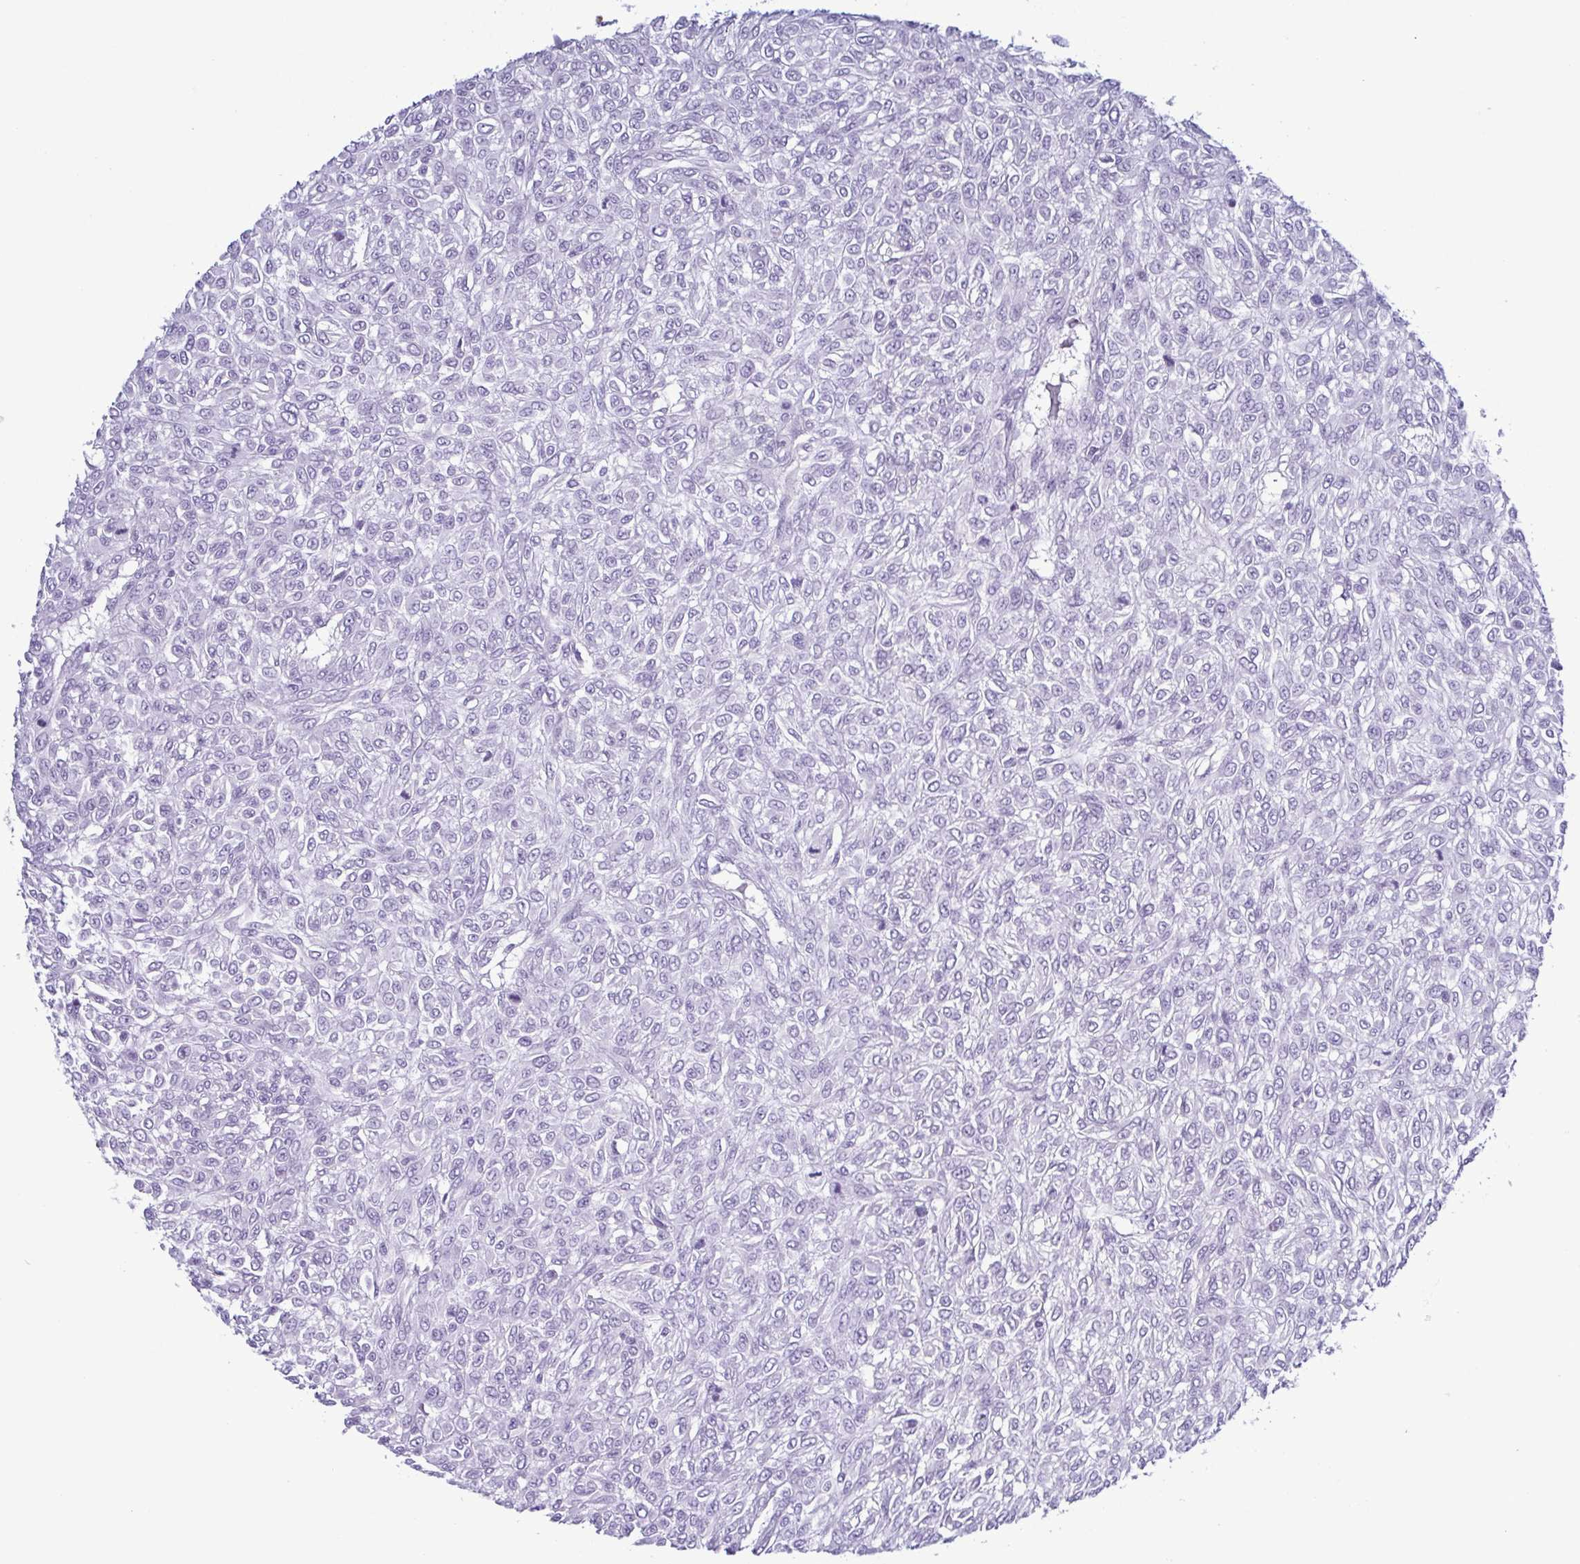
{"staining": {"intensity": "negative", "quantity": "none", "location": "none"}, "tissue": "renal cancer", "cell_type": "Tumor cells", "image_type": "cancer", "snomed": [{"axis": "morphology", "description": "Adenocarcinoma, NOS"}, {"axis": "topography", "description": "Kidney"}], "caption": "Protein analysis of adenocarcinoma (renal) shows no significant expression in tumor cells.", "gene": "KRT10", "patient": {"sex": "male", "age": 58}}